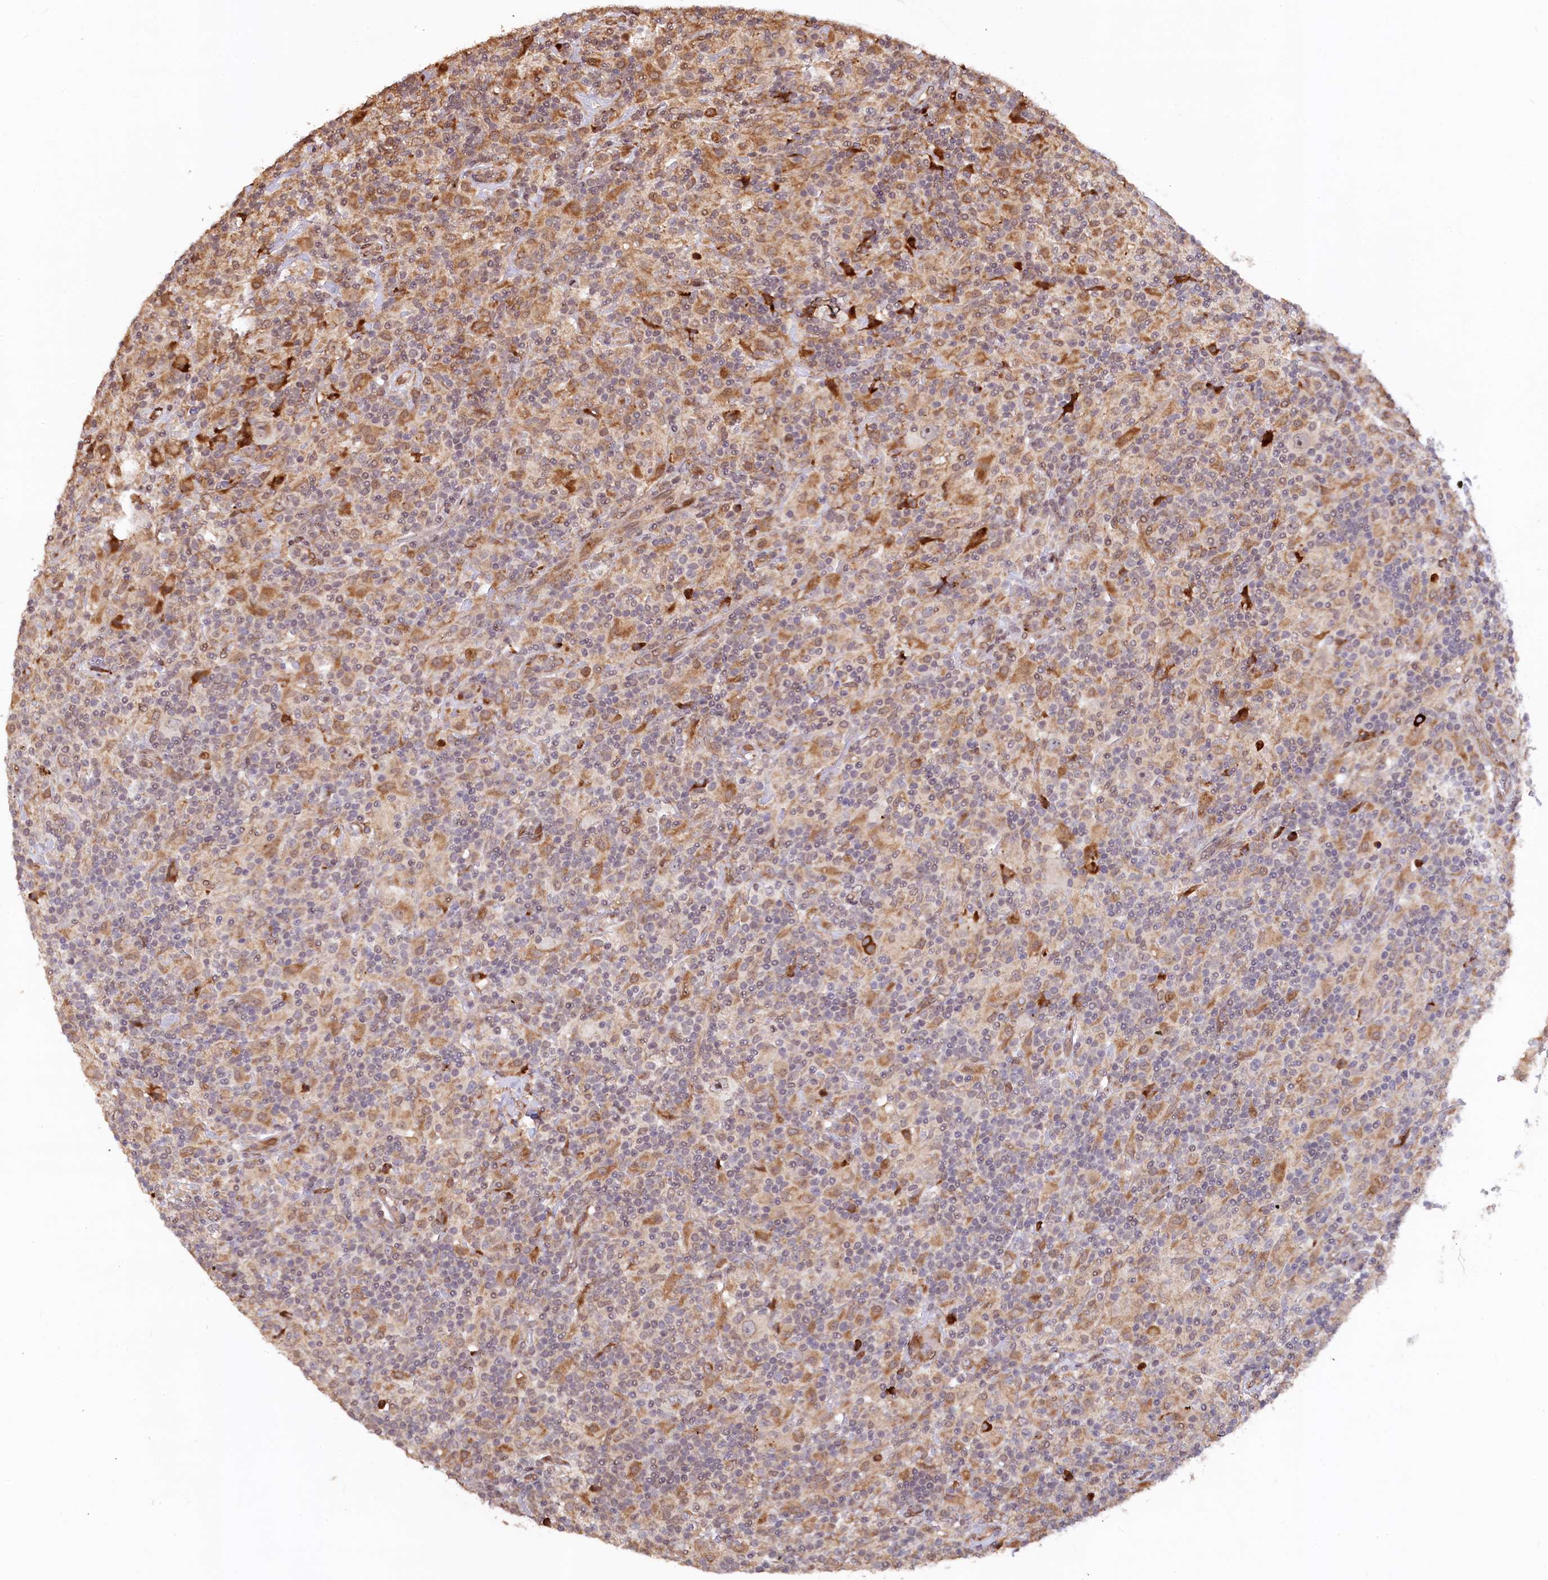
{"staining": {"intensity": "weak", "quantity": "25%-75%", "location": "cytoplasmic/membranous"}, "tissue": "lymphoma", "cell_type": "Tumor cells", "image_type": "cancer", "snomed": [{"axis": "morphology", "description": "Hodgkin's disease, NOS"}, {"axis": "topography", "description": "Lymph node"}], "caption": "Immunohistochemical staining of lymphoma reveals low levels of weak cytoplasmic/membranous positivity in approximately 25%-75% of tumor cells. (brown staining indicates protein expression, while blue staining denotes nuclei).", "gene": "C5orf15", "patient": {"sex": "male", "age": 70}}